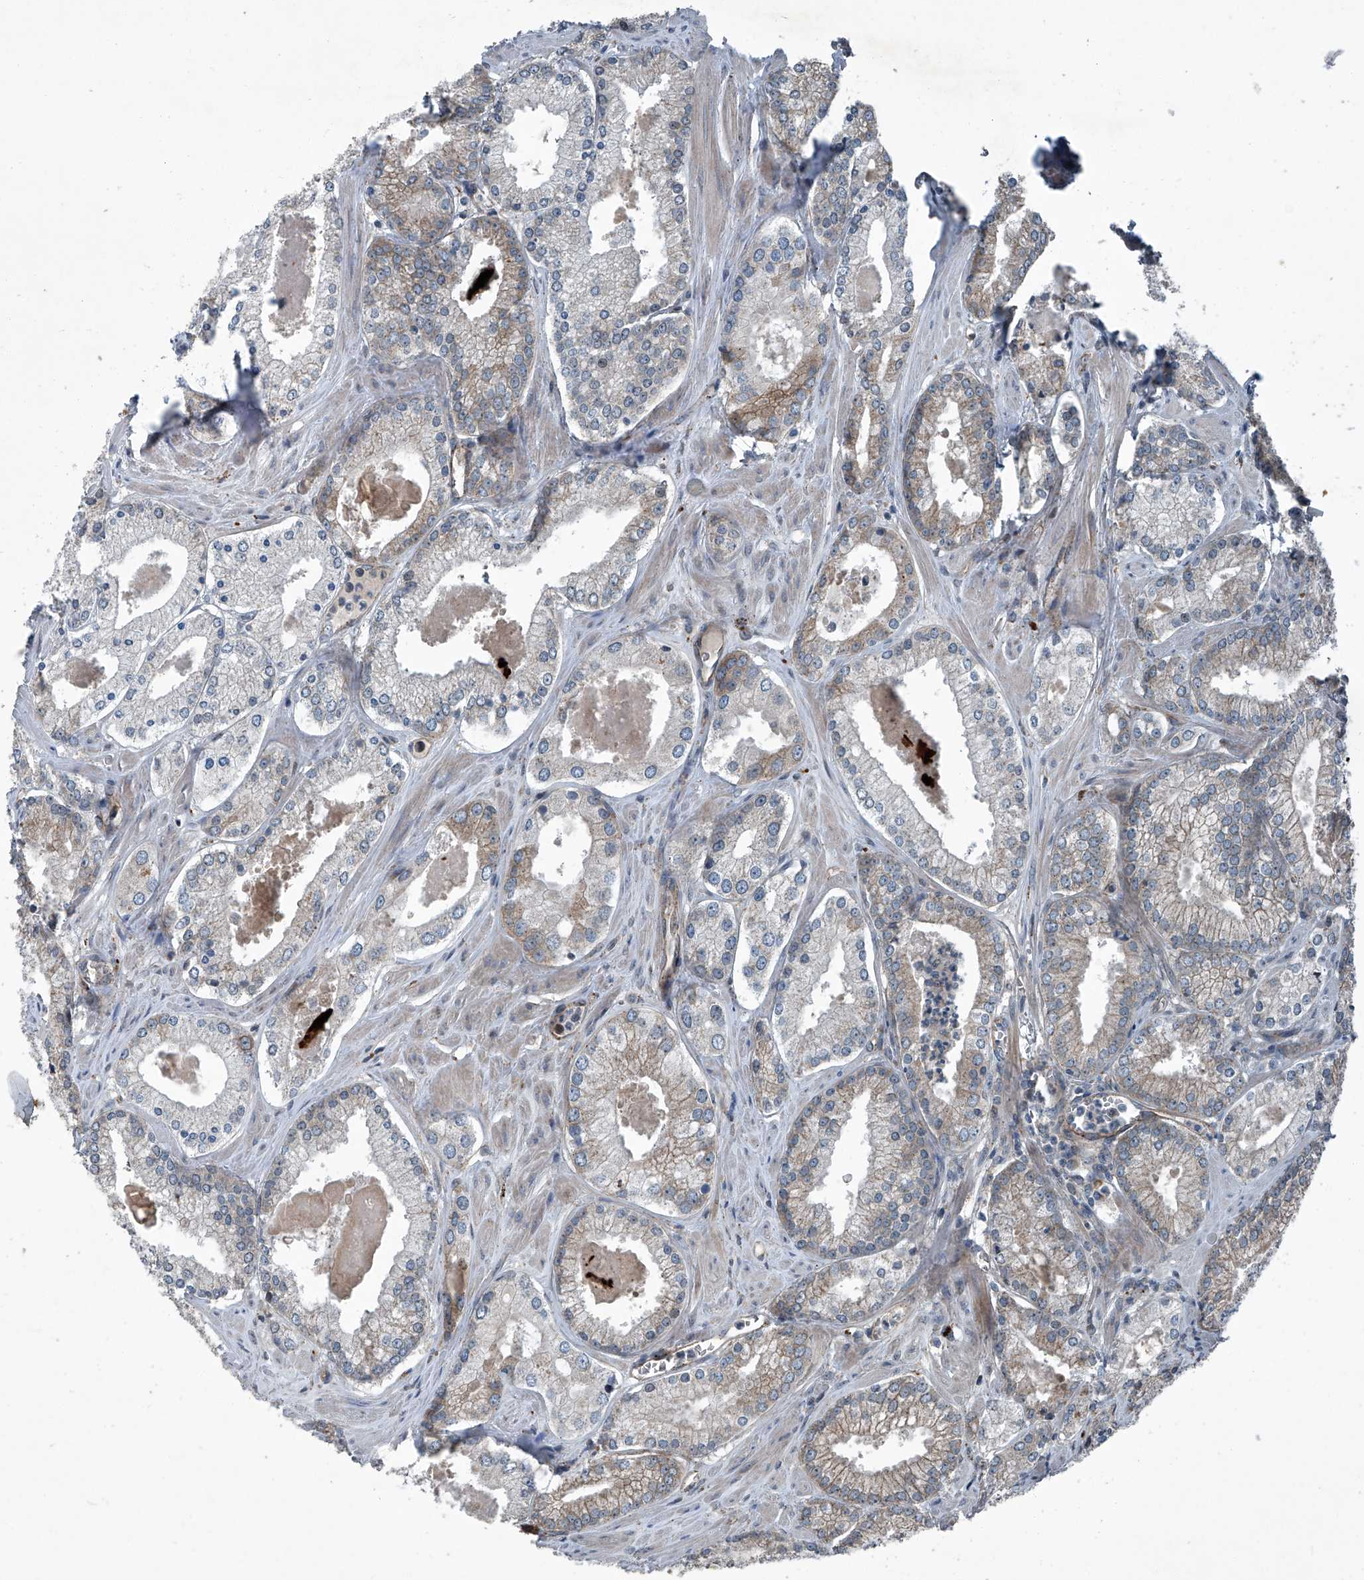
{"staining": {"intensity": "weak", "quantity": "25%-75%", "location": "cytoplasmic/membranous"}, "tissue": "prostate cancer", "cell_type": "Tumor cells", "image_type": "cancer", "snomed": [{"axis": "morphology", "description": "Adenocarcinoma, Low grade"}, {"axis": "topography", "description": "Prostate"}], "caption": "This is a histology image of IHC staining of prostate cancer (adenocarcinoma (low-grade)), which shows weak expression in the cytoplasmic/membranous of tumor cells.", "gene": "SENP2", "patient": {"sex": "male", "age": 54}}